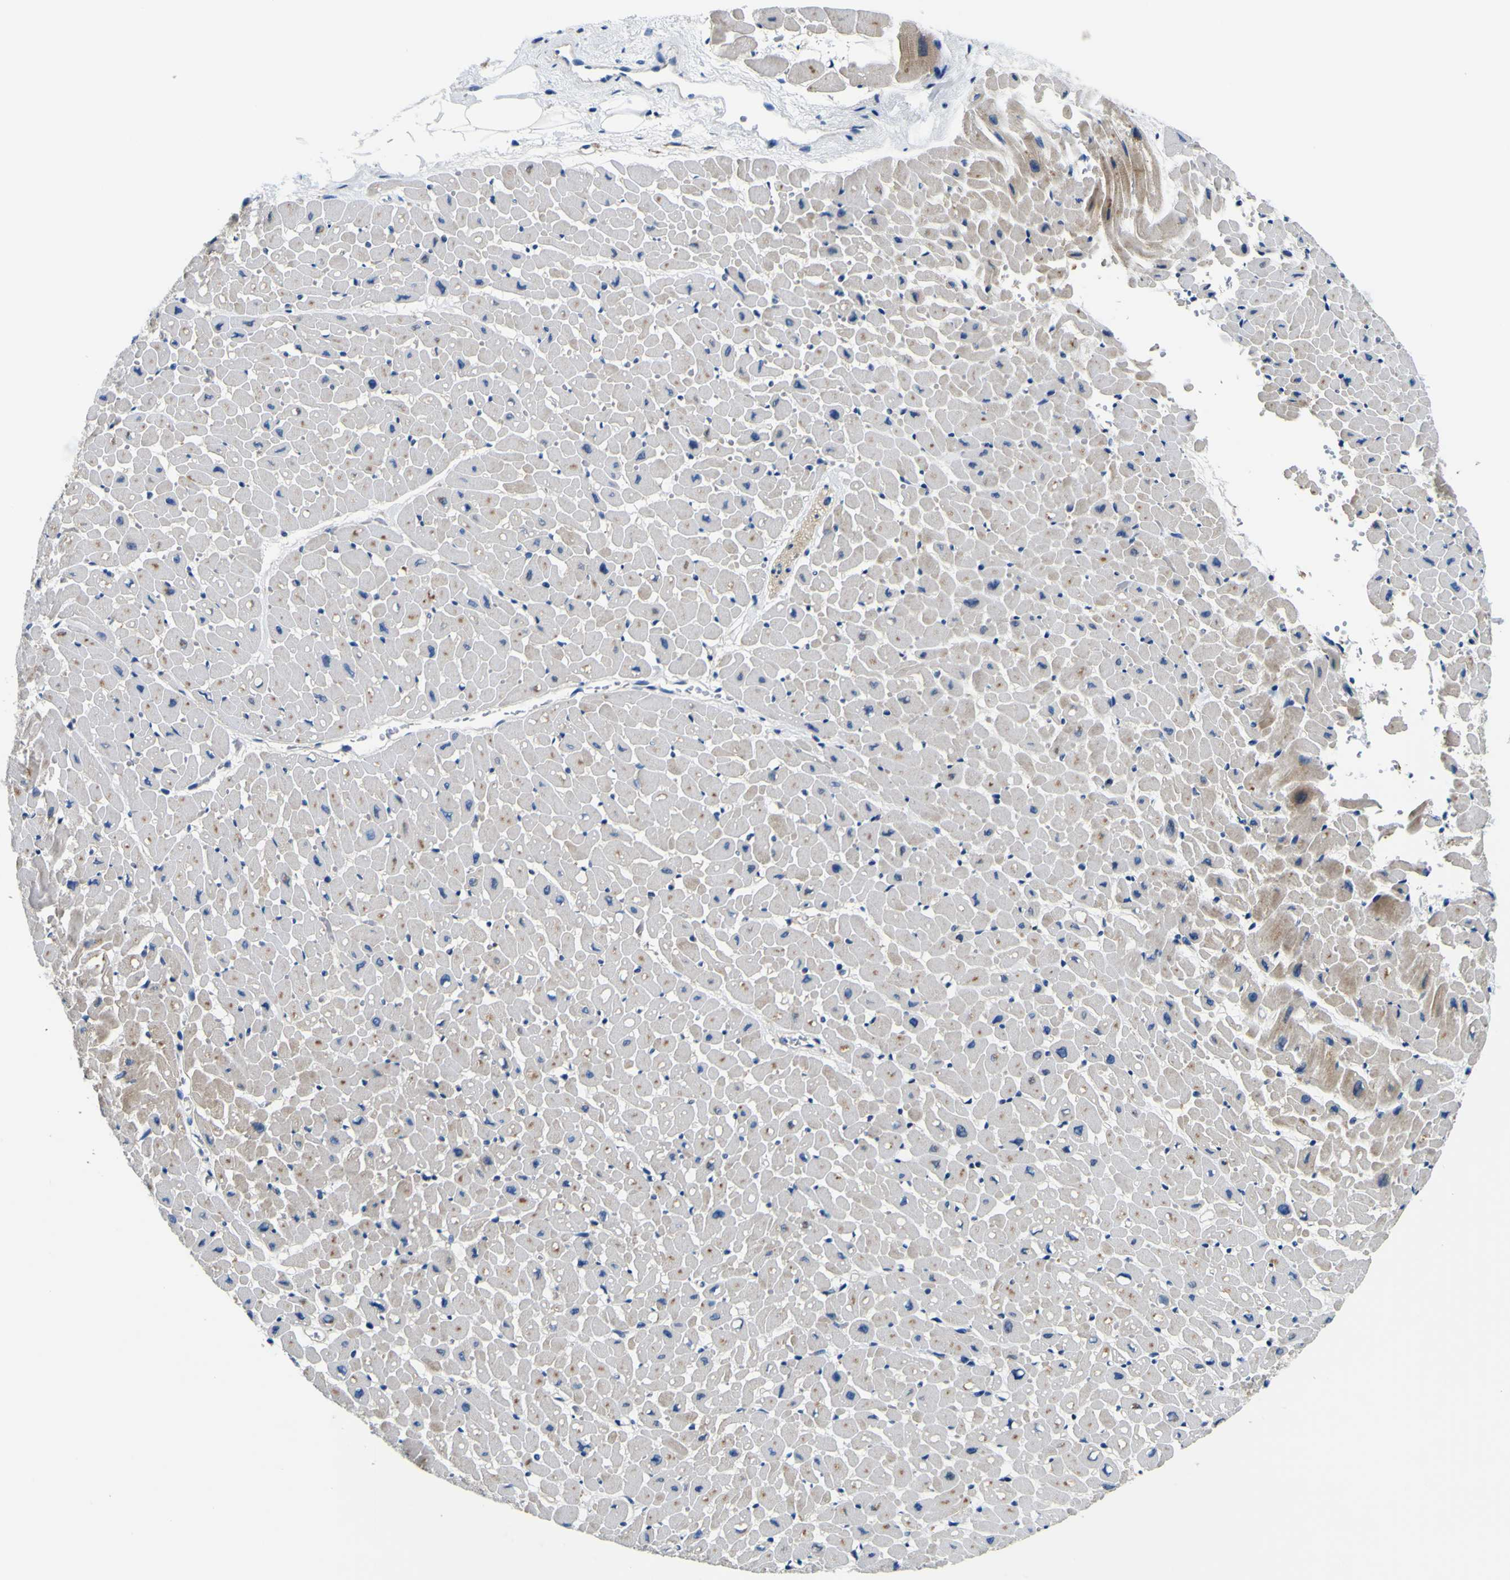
{"staining": {"intensity": "moderate", "quantity": "<25%", "location": "cytoplasmic/membranous"}, "tissue": "heart muscle", "cell_type": "Cardiomyocytes", "image_type": "normal", "snomed": [{"axis": "morphology", "description": "Normal tissue, NOS"}, {"axis": "topography", "description": "Heart"}], "caption": "IHC of benign heart muscle displays low levels of moderate cytoplasmic/membranous expression in about <25% of cardiomyocytes. The protein is stained brown, and the nuclei are stained in blue (DAB (3,3'-diaminobenzidine) IHC with brightfield microscopy, high magnification).", "gene": "CLSTN1", "patient": {"sex": "male", "age": 45}}